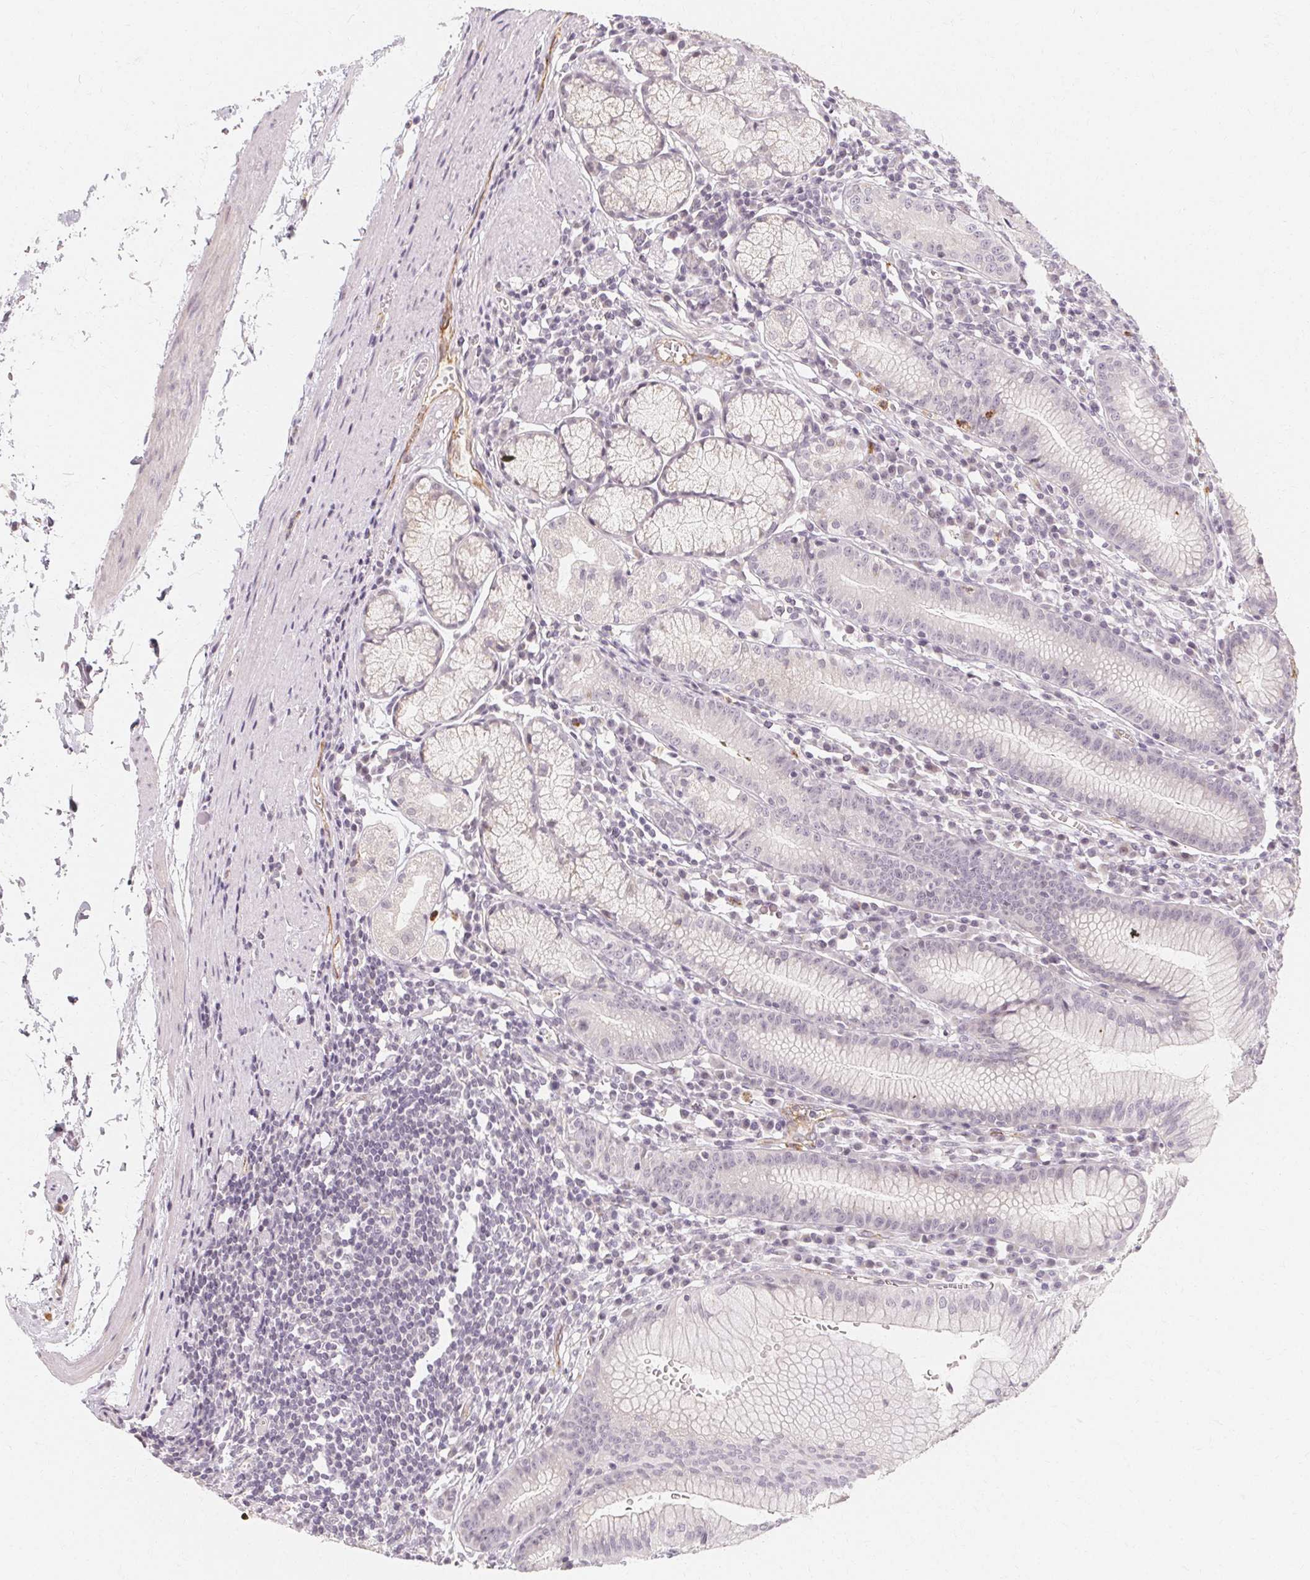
{"staining": {"intensity": "negative", "quantity": "none", "location": "none"}, "tissue": "stomach", "cell_type": "Glandular cells", "image_type": "normal", "snomed": [{"axis": "morphology", "description": "Normal tissue, NOS"}, {"axis": "topography", "description": "Stomach"}], "caption": "IHC of unremarkable human stomach demonstrates no positivity in glandular cells. The staining was performed using DAB to visualize the protein expression in brown, while the nuclei were stained in blue with hematoxylin (Magnification: 20x).", "gene": "CLCNKA", "patient": {"sex": "male", "age": 55}}